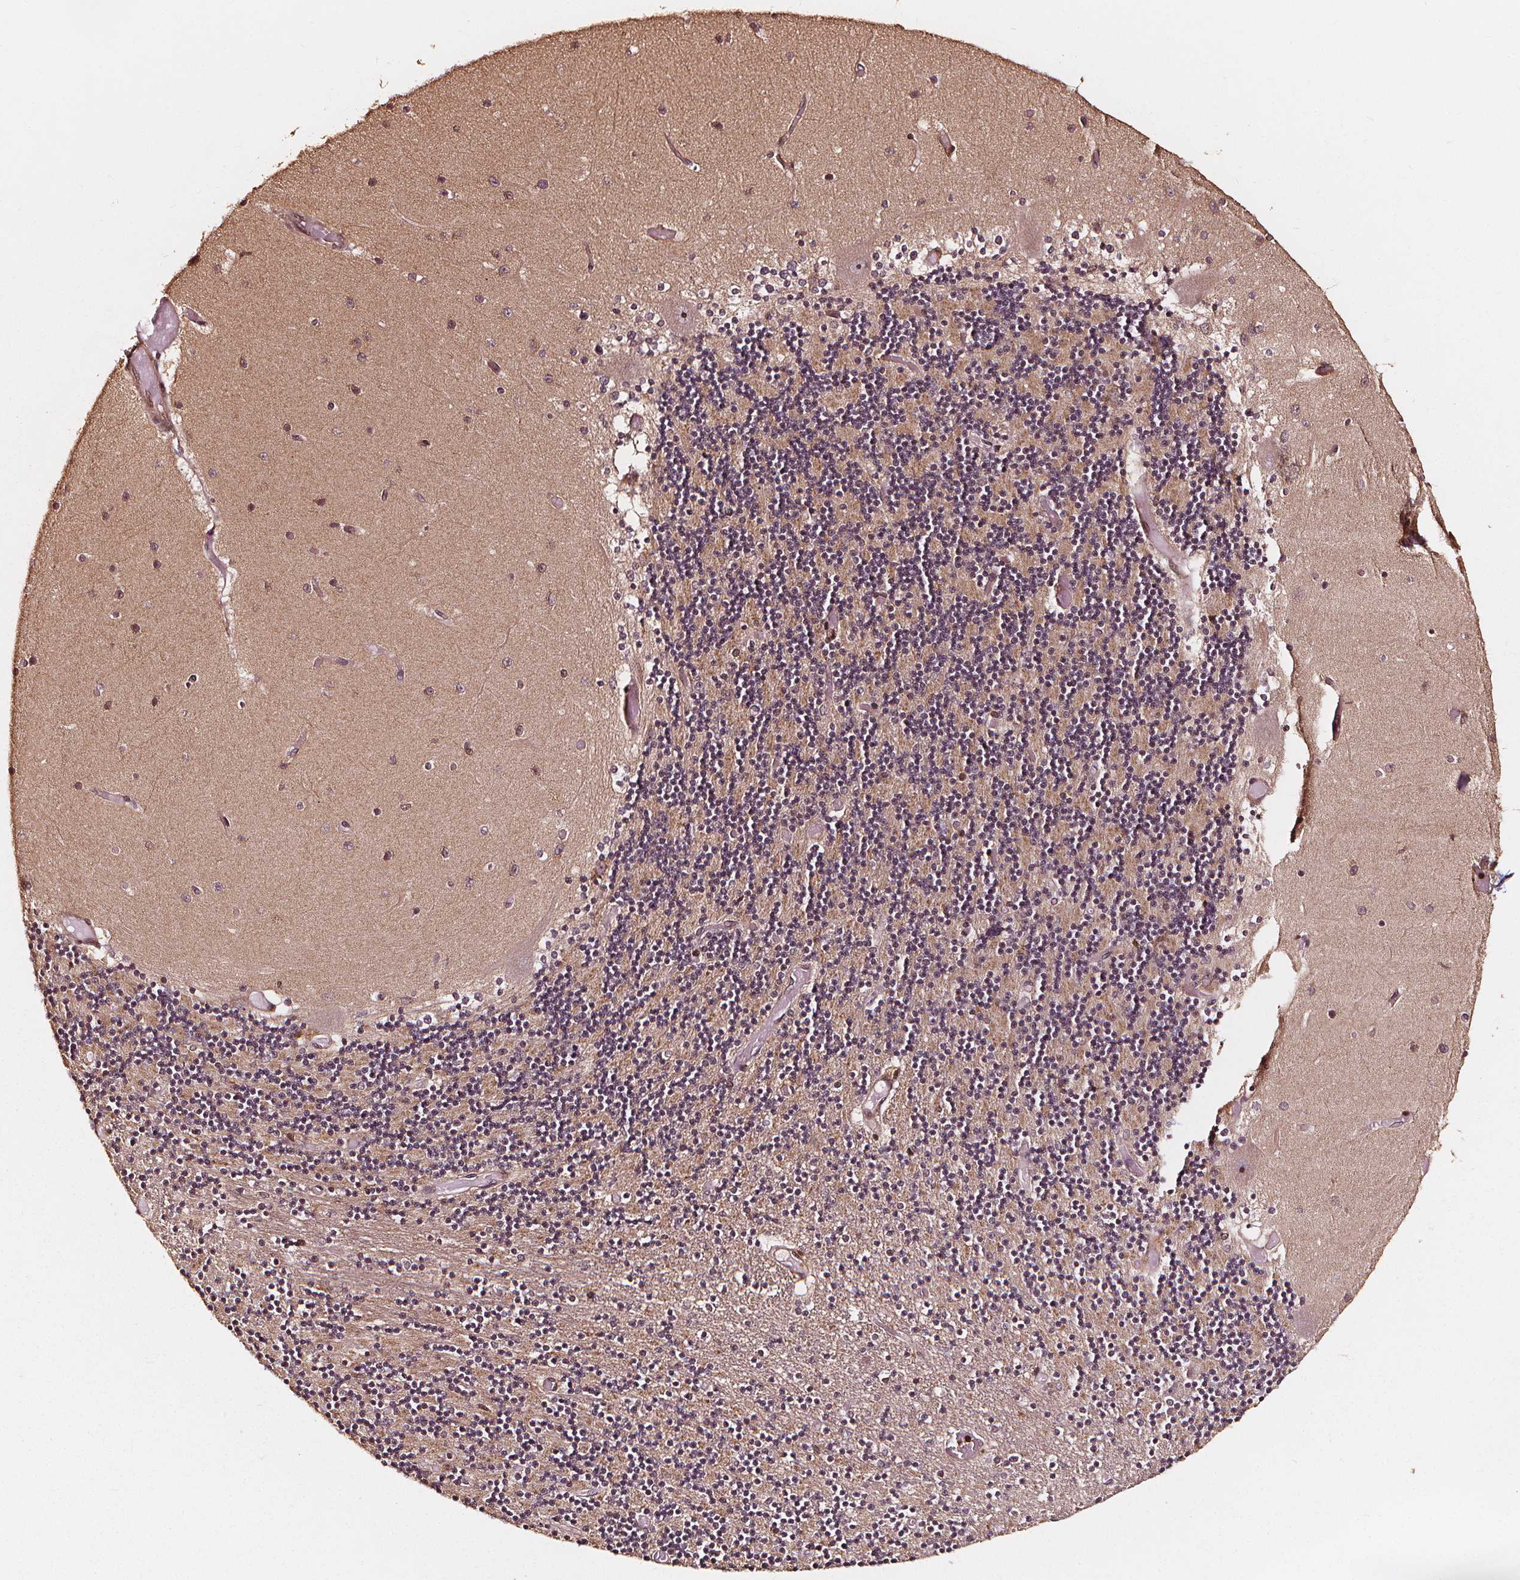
{"staining": {"intensity": "moderate", "quantity": "<25%", "location": "nuclear"}, "tissue": "cerebellum", "cell_type": "Cells in granular layer", "image_type": "normal", "snomed": [{"axis": "morphology", "description": "Normal tissue, NOS"}, {"axis": "topography", "description": "Cerebellum"}], "caption": "This histopathology image exhibits immunohistochemistry staining of unremarkable cerebellum, with low moderate nuclear staining in approximately <25% of cells in granular layer.", "gene": "EXOSC9", "patient": {"sex": "female", "age": 28}}